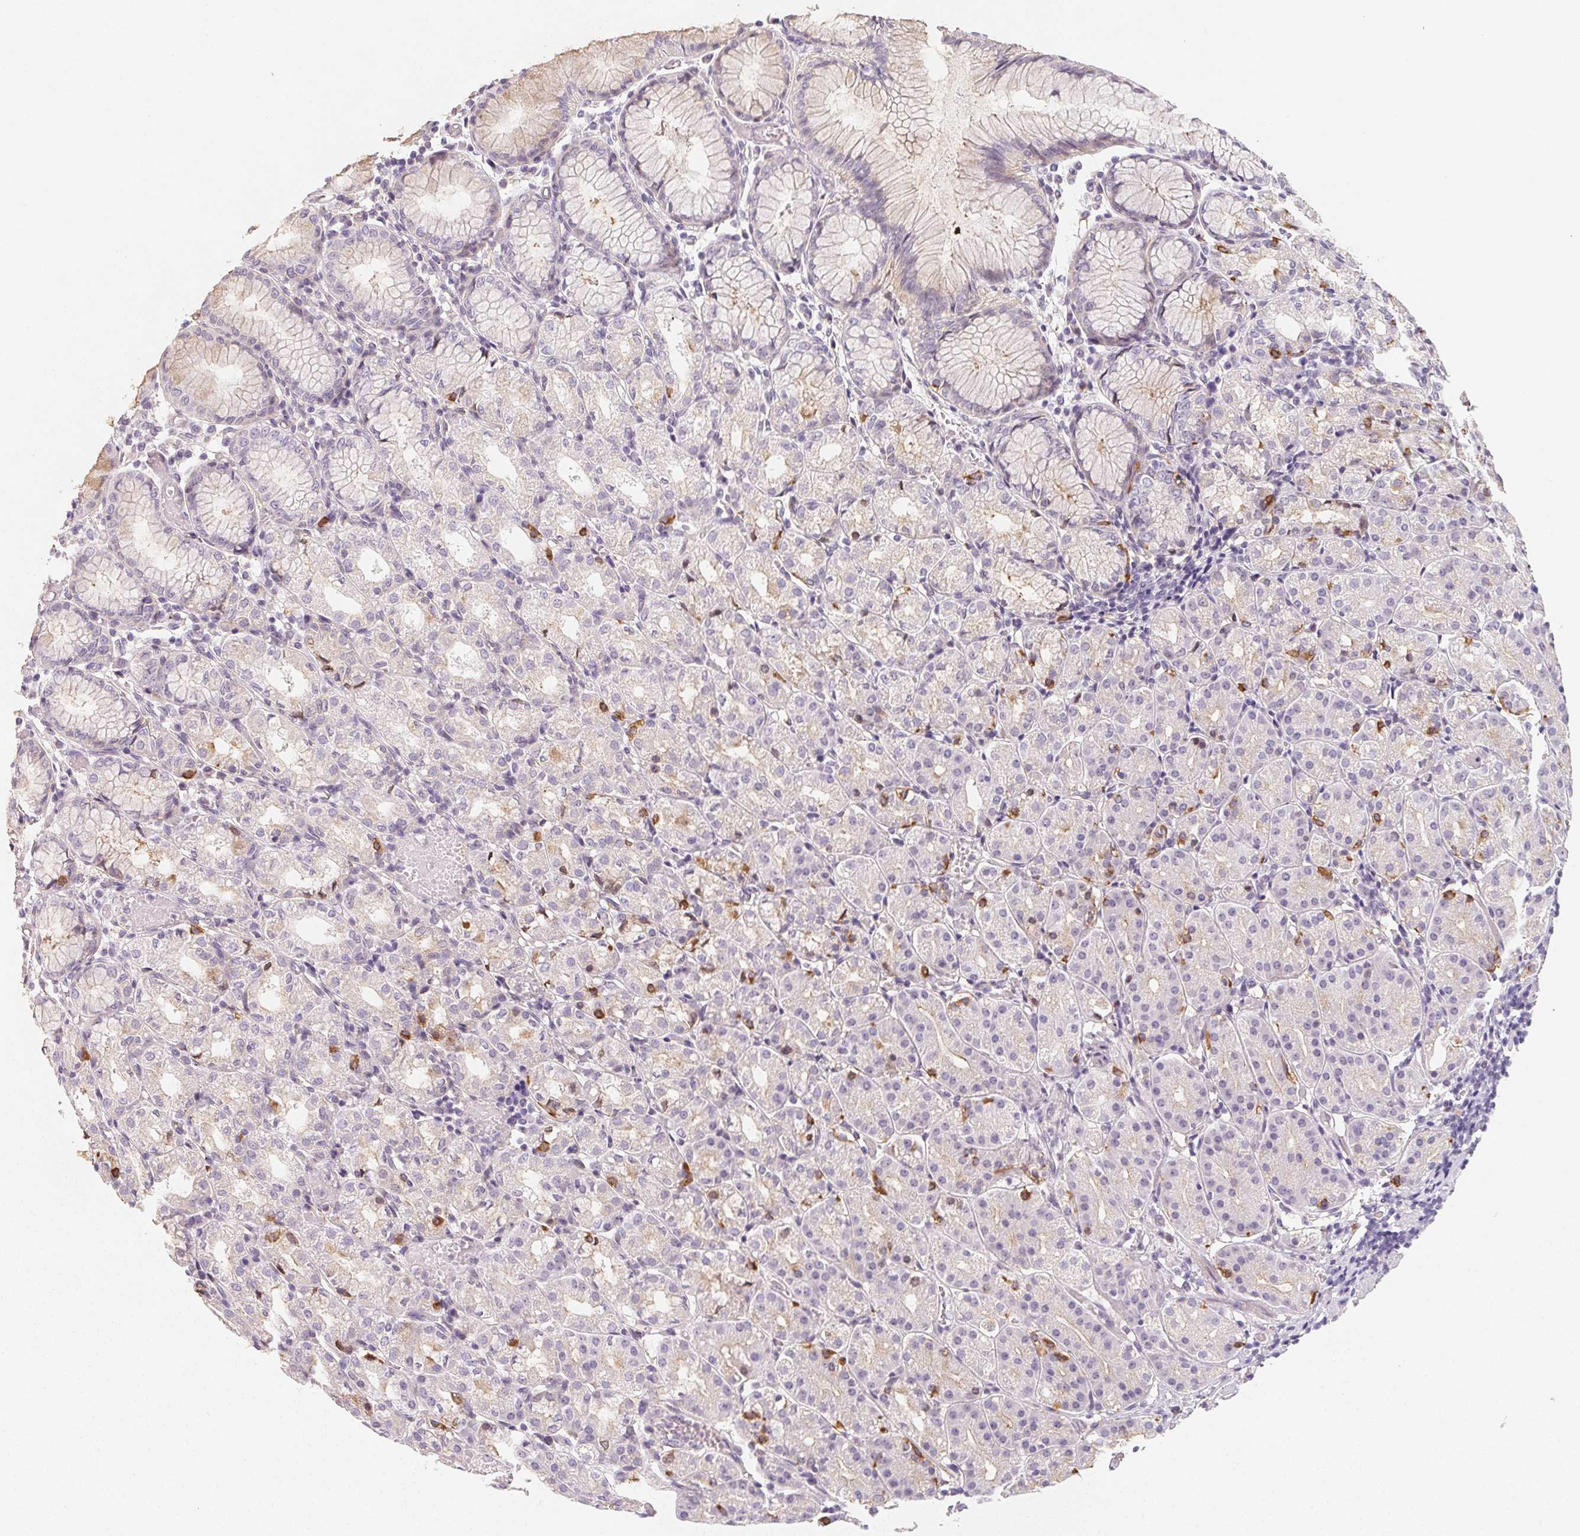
{"staining": {"intensity": "moderate", "quantity": "<25%", "location": "cytoplasmic/membranous"}, "tissue": "stomach", "cell_type": "Glandular cells", "image_type": "normal", "snomed": [{"axis": "morphology", "description": "Normal tissue, NOS"}, {"axis": "topography", "description": "Stomach"}], "caption": "DAB immunohistochemical staining of normal human stomach shows moderate cytoplasmic/membranous protein staining in about <25% of glandular cells. The protein of interest is shown in brown color, while the nuclei are stained blue.", "gene": "LRRC23", "patient": {"sex": "female", "age": 57}}